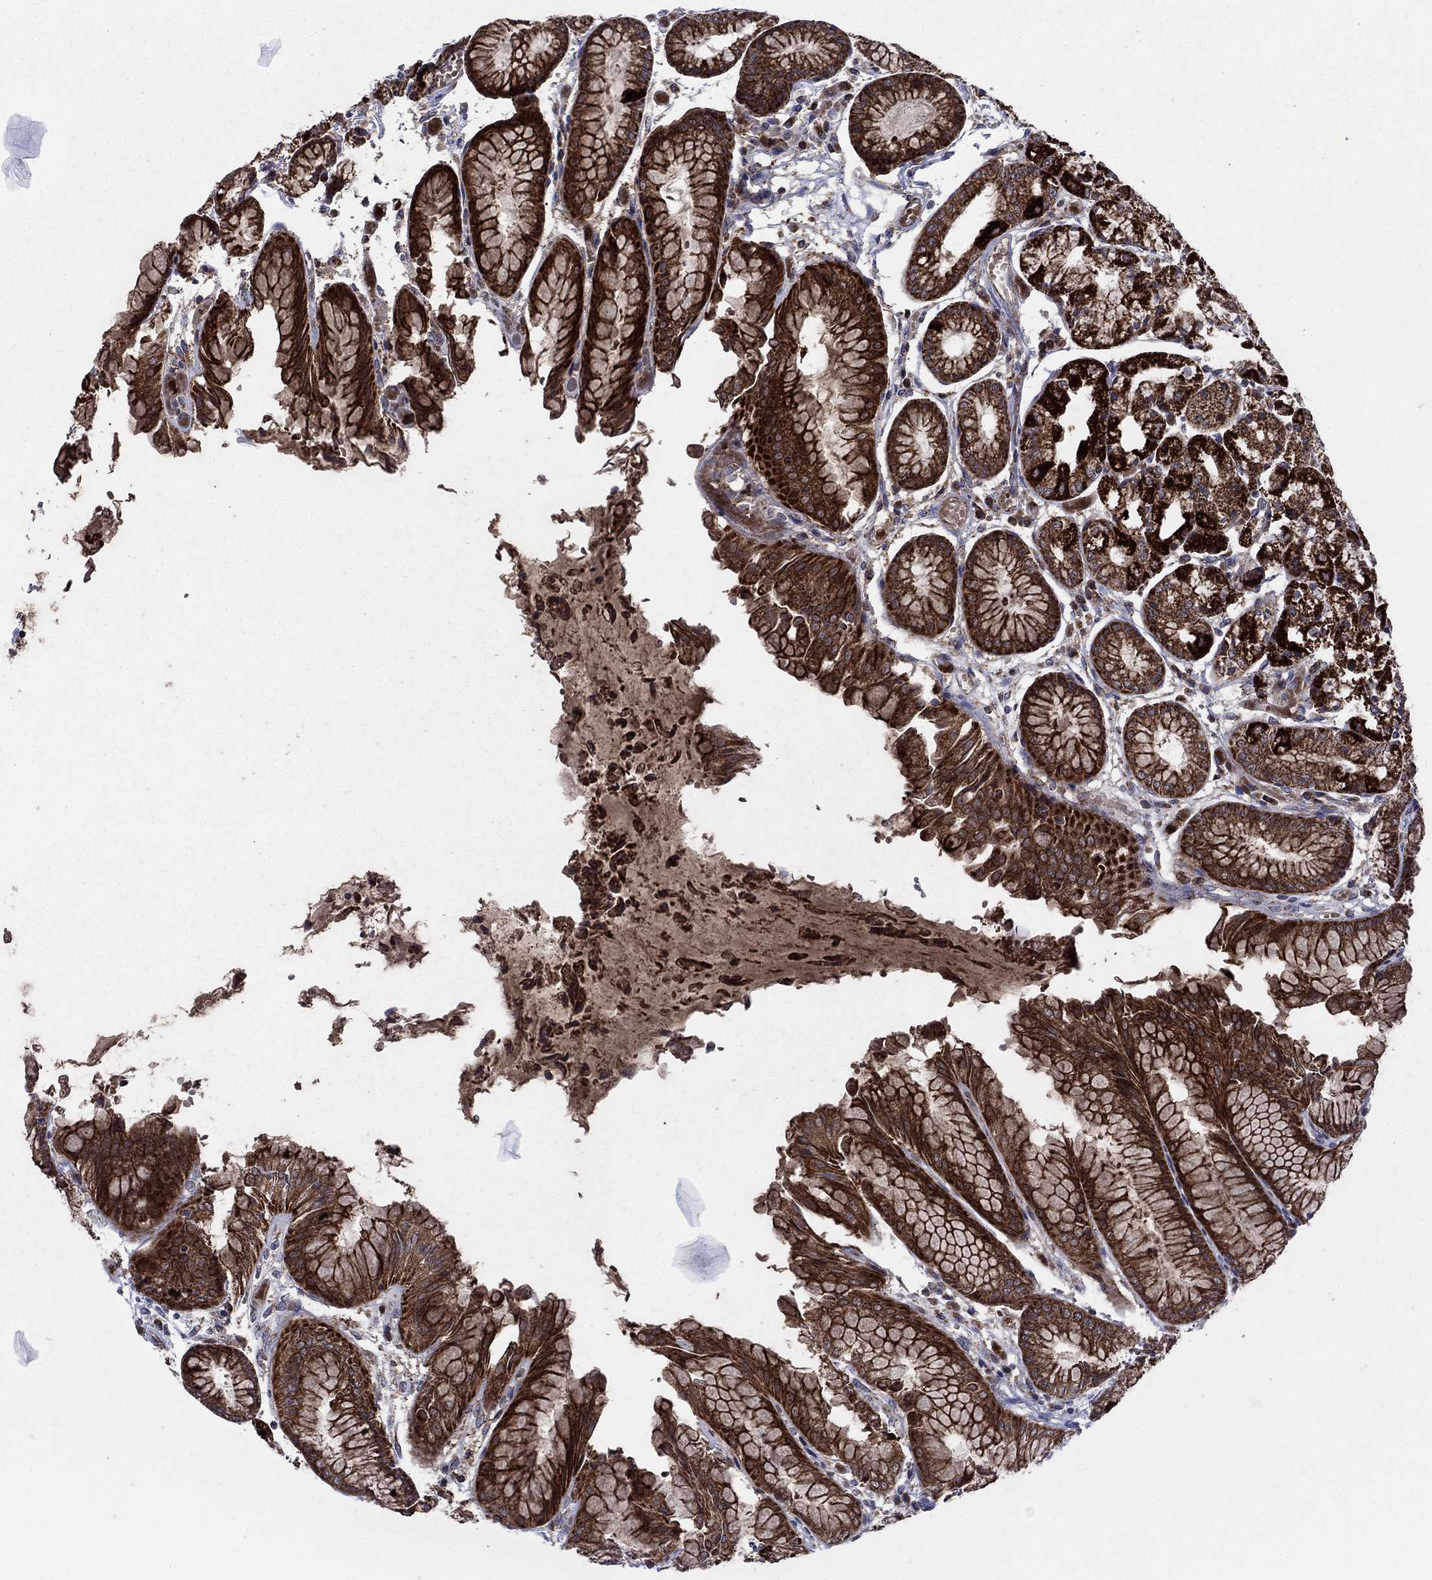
{"staining": {"intensity": "strong", "quantity": "25%-75%", "location": "cytoplasmic/membranous"}, "tissue": "stomach", "cell_type": "Glandular cells", "image_type": "normal", "snomed": [{"axis": "morphology", "description": "Normal tissue, NOS"}, {"axis": "topography", "description": "Stomach, upper"}], "caption": "IHC image of normal human stomach stained for a protein (brown), which reveals high levels of strong cytoplasmic/membranous positivity in approximately 25%-75% of glandular cells.", "gene": "RNF19B", "patient": {"sex": "male", "age": 72}}